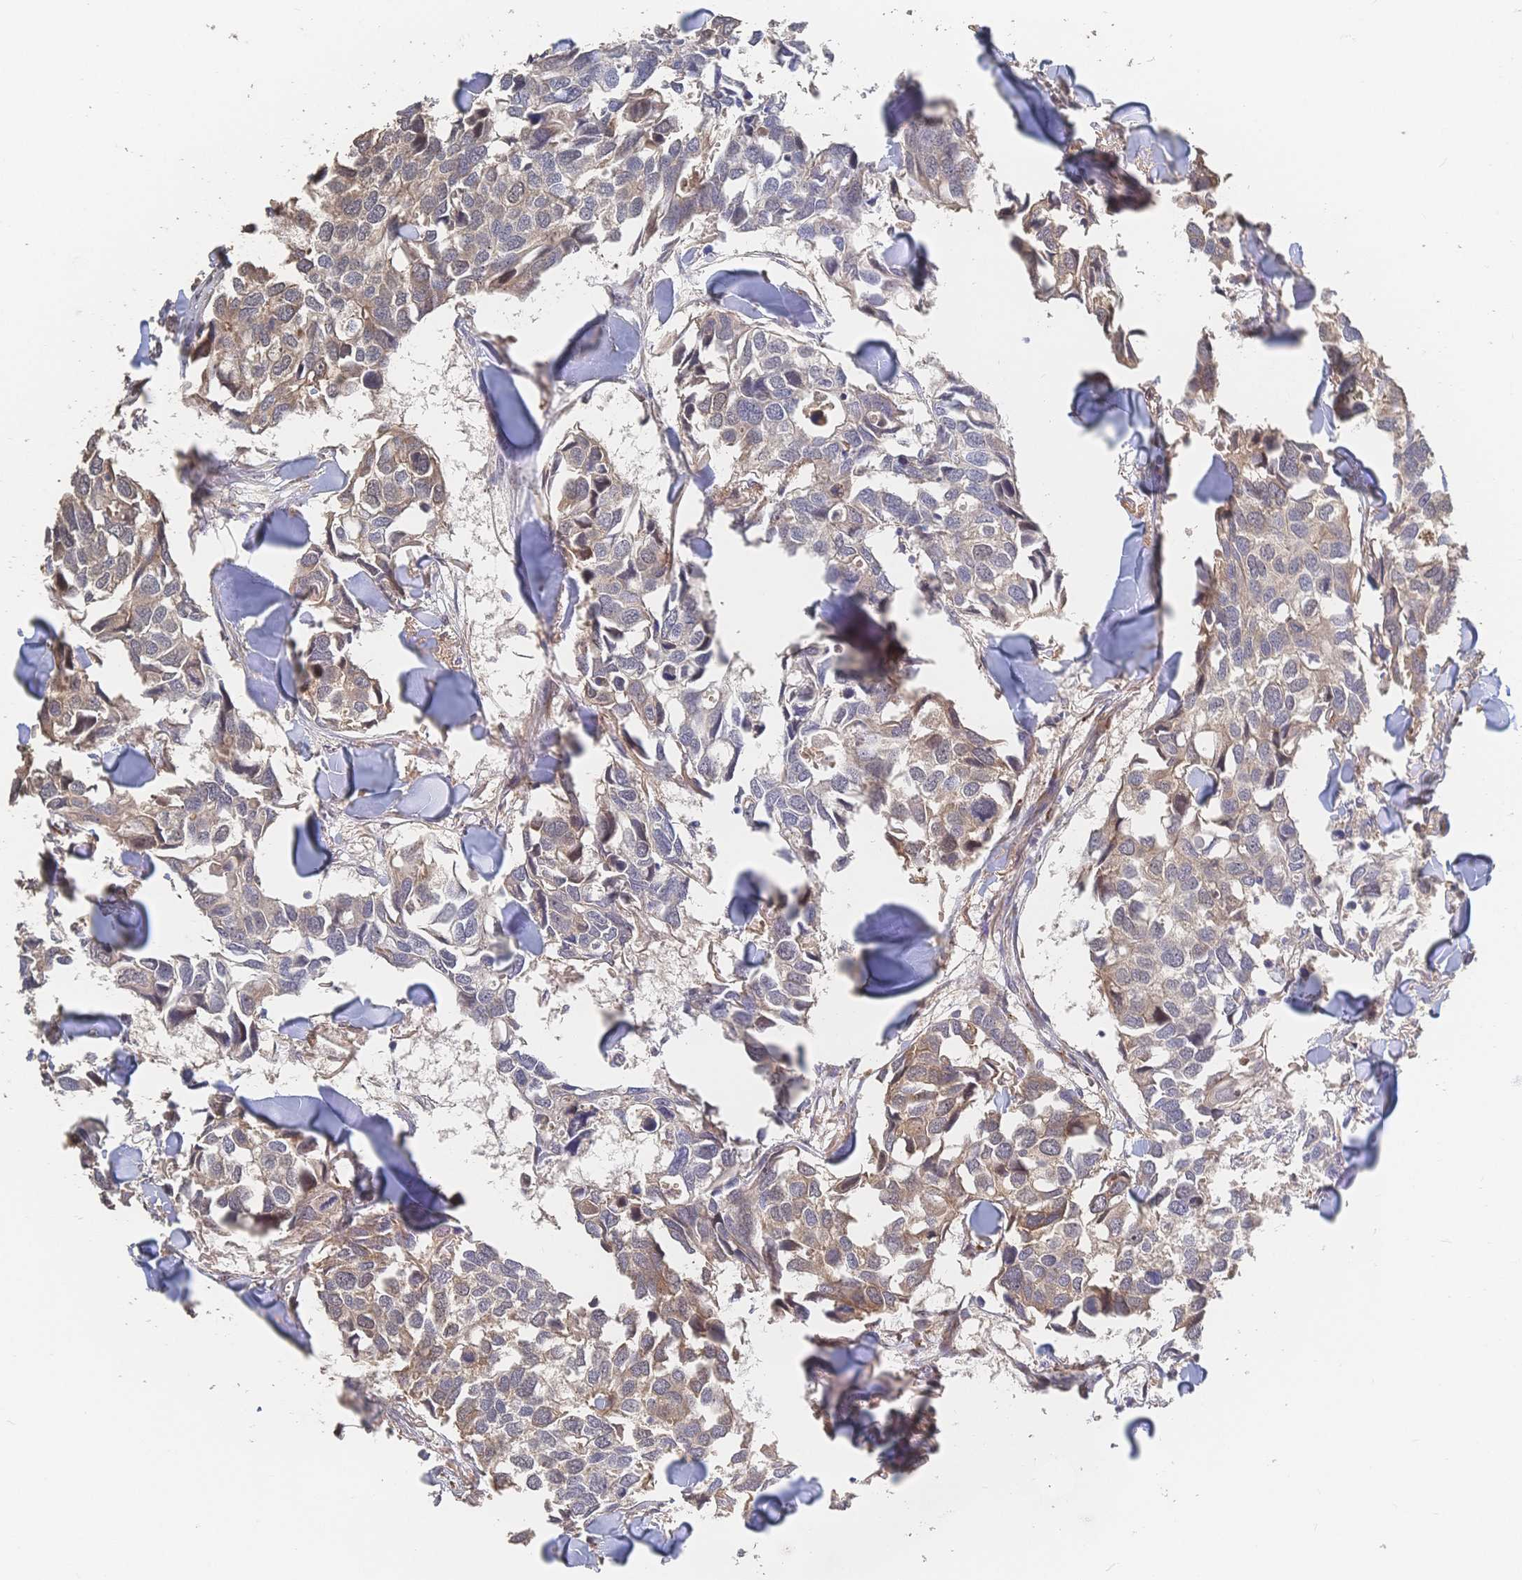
{"staining": {"intensity": "weak", "quantity": ">75%", "location": "cytoplasmic/membranous"}, "tissue": "breast cancer", "cell_type": "Tumor cells", "image_type": "cancer", "snomed": [{"axis": "morphology", "description": "Duct carcinoma"}, {"axis": "topography", "description": "Breast"}], "caption": "Breast cancer (infiltrating ductal carcinoma) stained for a protein shows weak cytoplasmic/membranous positivity in tumor cells.", "gene": "DNAJA4", "patient": {"sex": "female", "age": 83}}